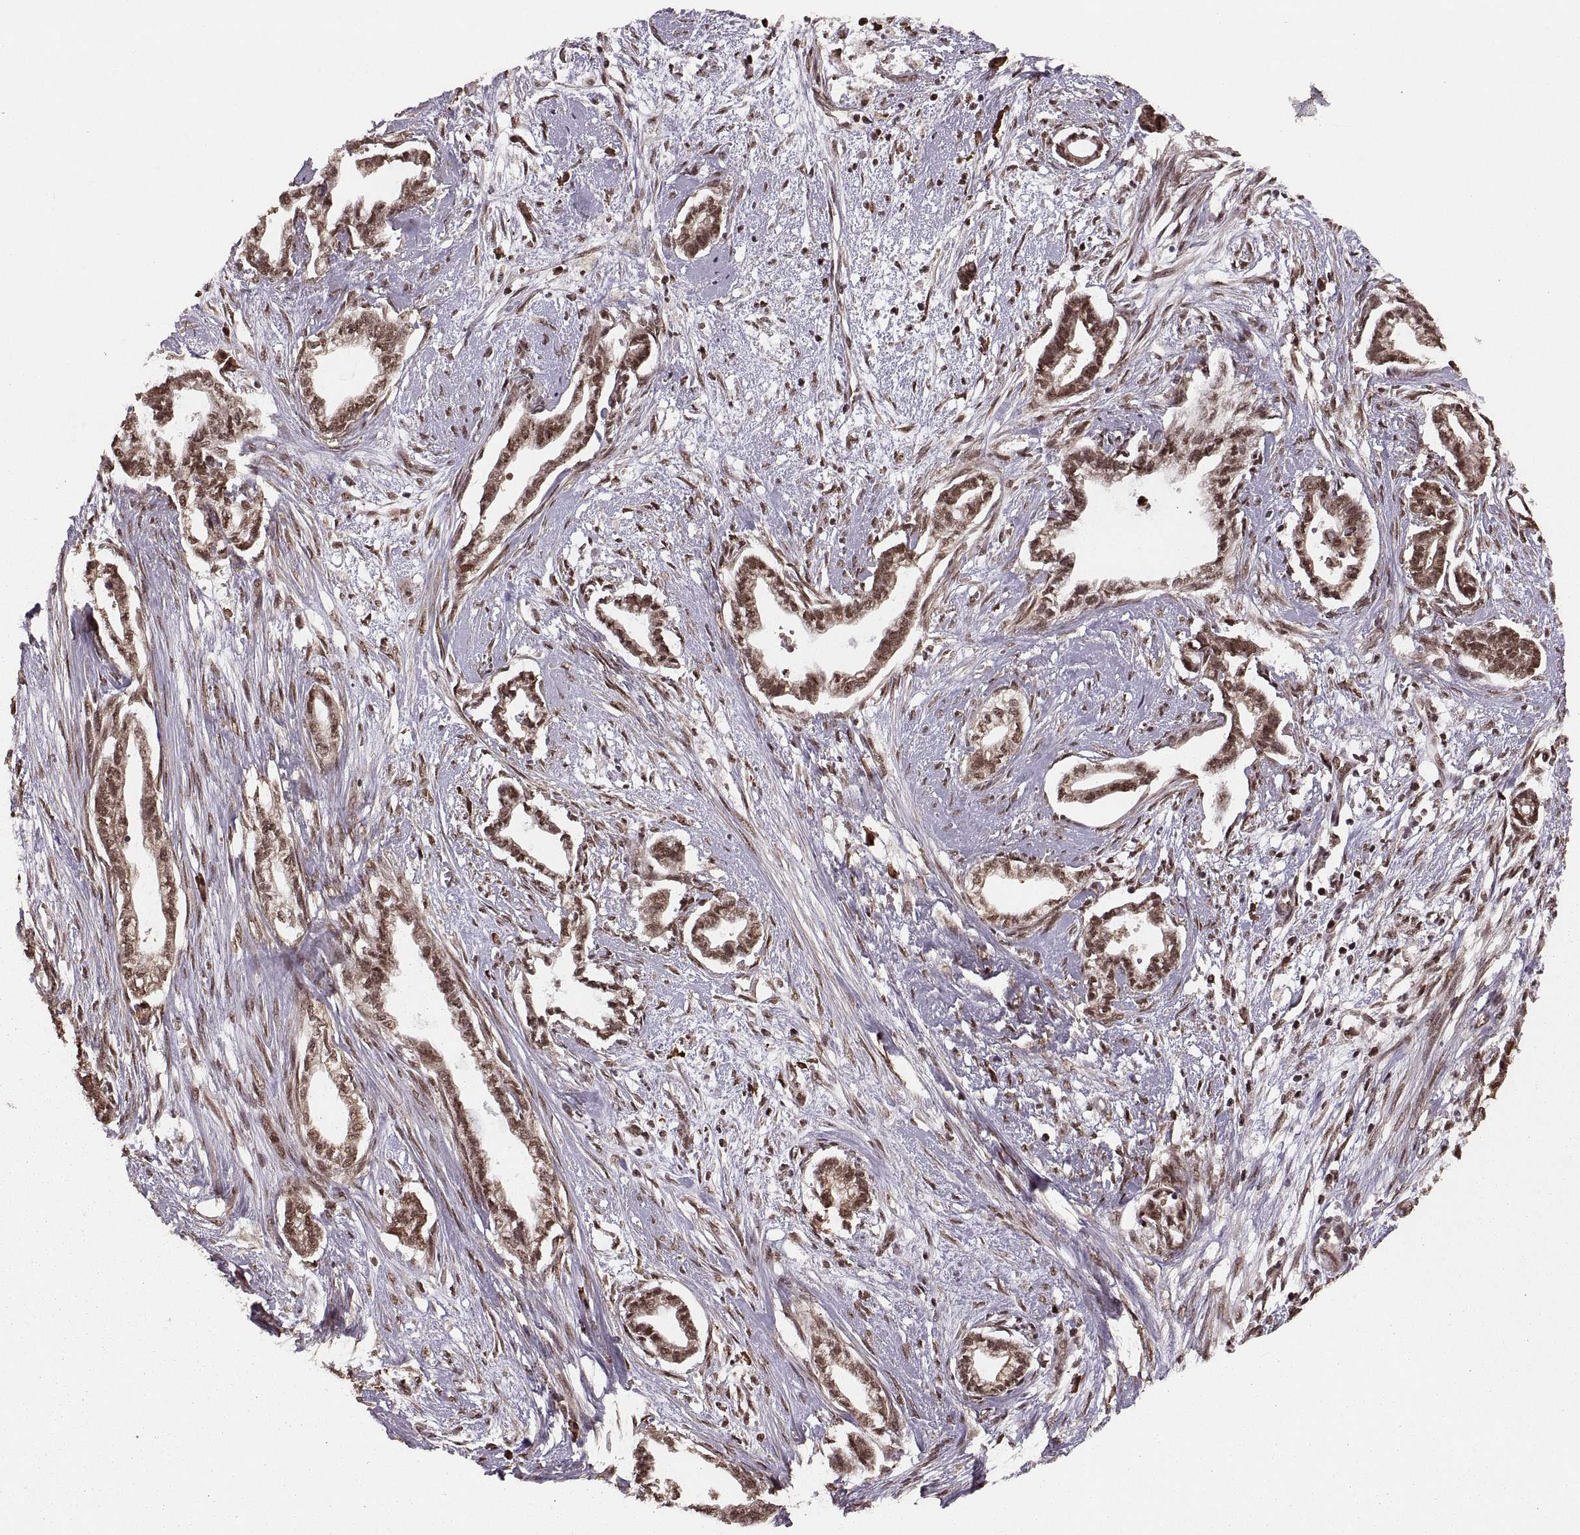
{"staining": {"intensity": "moderate", "quantity": ">75%", "location": "cytoplasmic/membranous,nuclear"}, "tissue": "cervical cancer", "cell_type": "Tumor cells", "image_type": "cancer", "snomed": [{"axis": "morphology", "description": "Adenocarcinoma, NOS"}, {"axis": "topography", "description": "Cervix"}], "caption": "This image exhibits immunohistochemistry staining of human cervical cancer, with medium moderate cytoplasmic/membranous and nuclear positivity in about >75% of tumor cells.", "gene": "RFT1", "patient": {"sex": "female", "age": 62}}